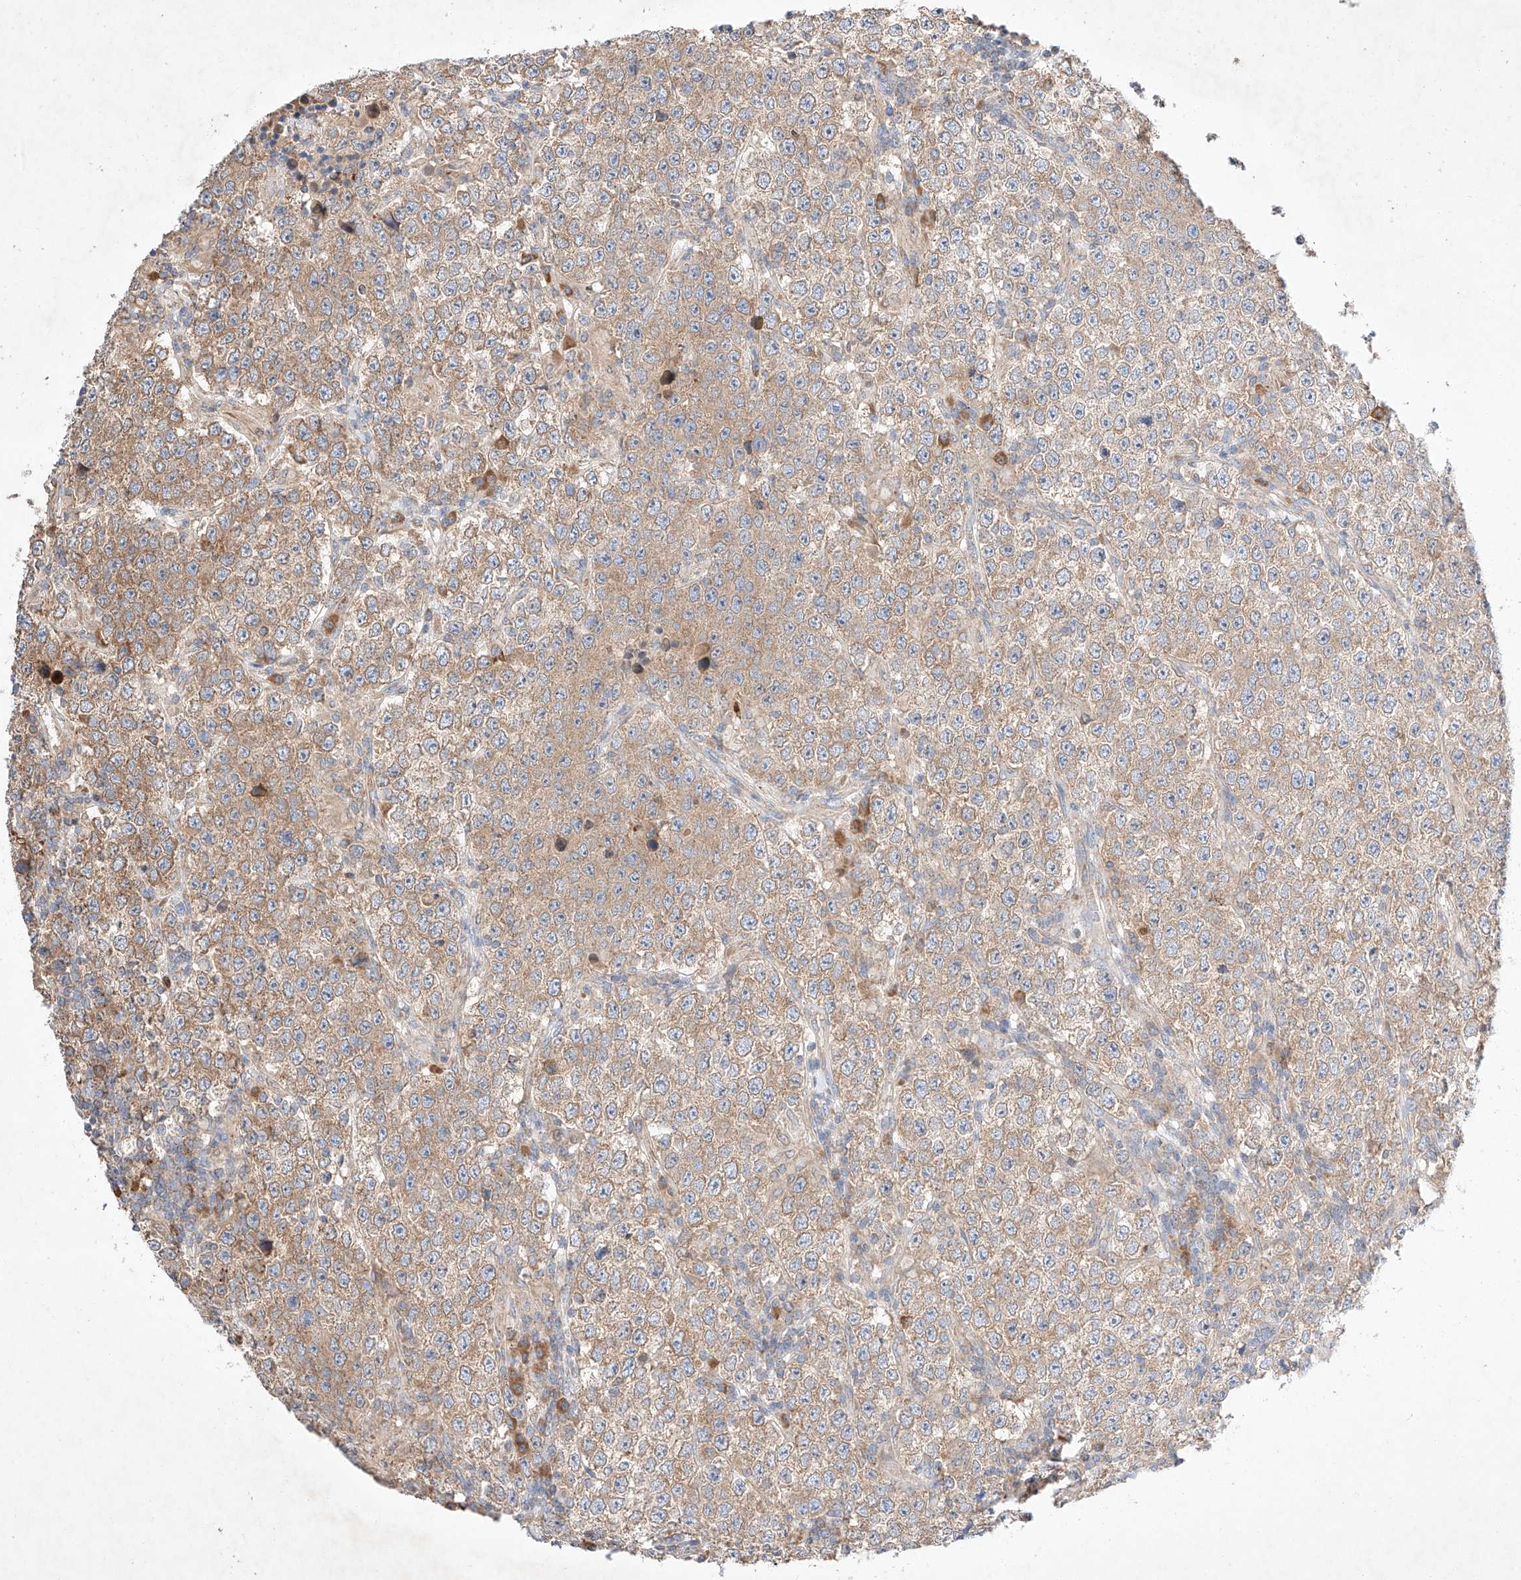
{"staining": {"intensity": "moderate", "quantity": ">75%", "location": "cytoplasmic/membranous"}, "tissue": "testis cancer", "cell_type": "Tumor cells", "image_type": "cancer", "snomed": [{"axis": "morphology", "description": "Normal tissue, NOS"}, {"axis": "morphology", "description": "Urothelial carcinoma, High grade"}, {"axis": "morphology", "description": "Seminoma, NOS"}, {"axis": "morphology", "description": "Carcinoma, Embryonal, NOS"}, {"axis": "topography", "description": "Urinary bladder"}, {"axis": "topography", "description": "Testis"}], "caption": "Brown immunohistochemical staining in human testis seminoma reveals moderate cytoplasmic/membranous staining in approximately >75% of tumor cells. (IHC, brightfield microscopy, high magnification).", "gene": "C6orf118", "patient": {"sex": "male", "age": 41}}